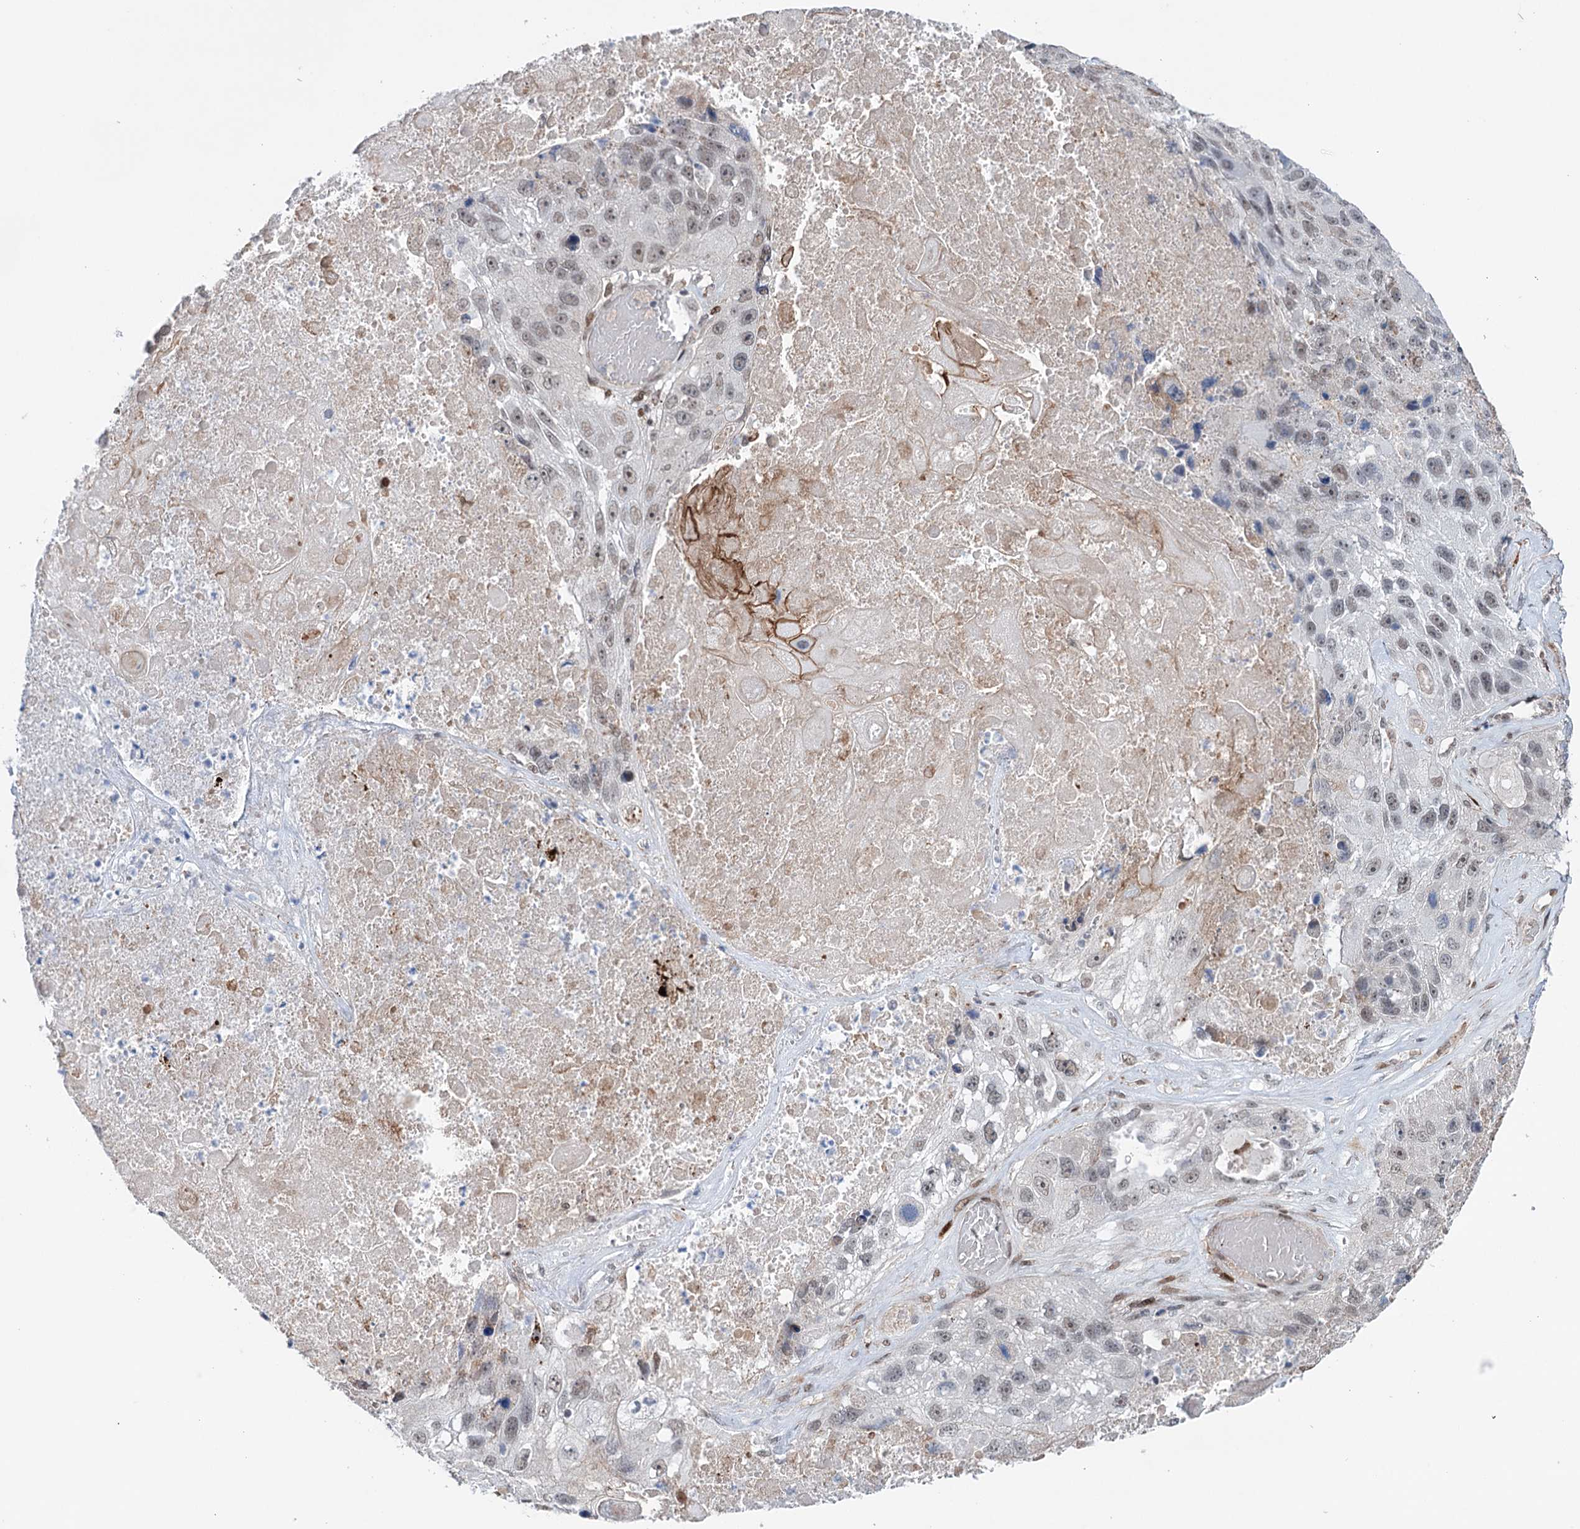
{"staining": {"intensity": "weak", "quantity": "25%-75%", "location": "nuclear"}, "tissue": "lung cancer", "cell_type": "Tumor cells", "image_type": "cancer", "snomed": [{"axis": "morphology", "description": "Squamous cell carcinoma, NOS"}, {"axis": "topography", "description": "Lung"}], "caption": "Immunohistochemistry image of human lung squamous cell carcinoma stained for a protein (brown), which displays low levels of weak nuclear staining in about 25%-75% of tumor cells.", "gene": "FAM53A", "patient": {"sex": "male", "age": 61}}